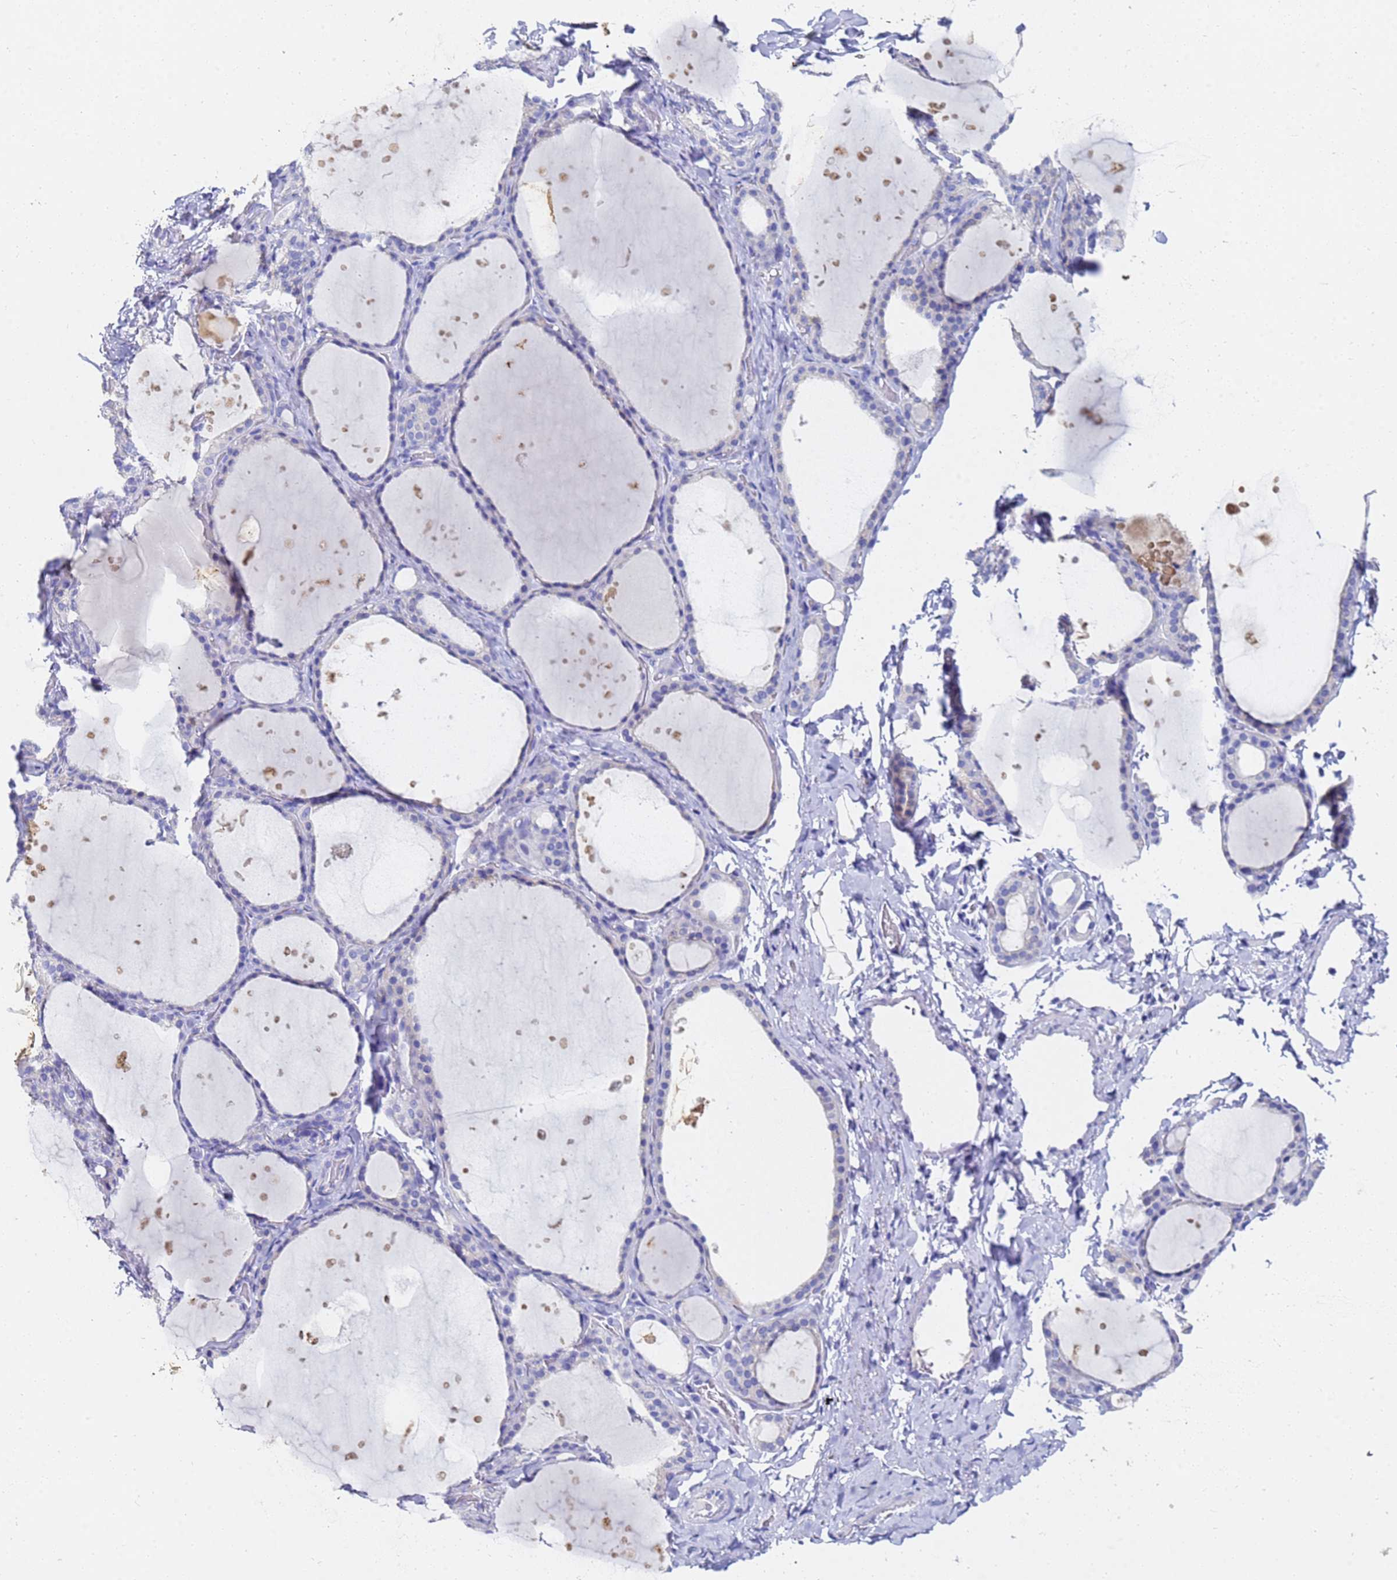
{"staining": {"intensity": "negative", "quantity": "none", "location": "none"}, "tissue": "thyroid gland", "cell_type": "Glandular cells", "image_type": "normal", "snomed": [{"axis": "morphology", "description": "Normal tissue, NOS"}, {"axis": "topography", "description": "Thyroid gland"}], "caption": "High magnification brightfield microscopy of unremarkable thyroid gland stained with DAB (brown) and counterstained with hematoxylin (blue): glandular cells show no significant staining.", "gene": "C2orf72", "patient": {"sex": "female", "age": 44}}